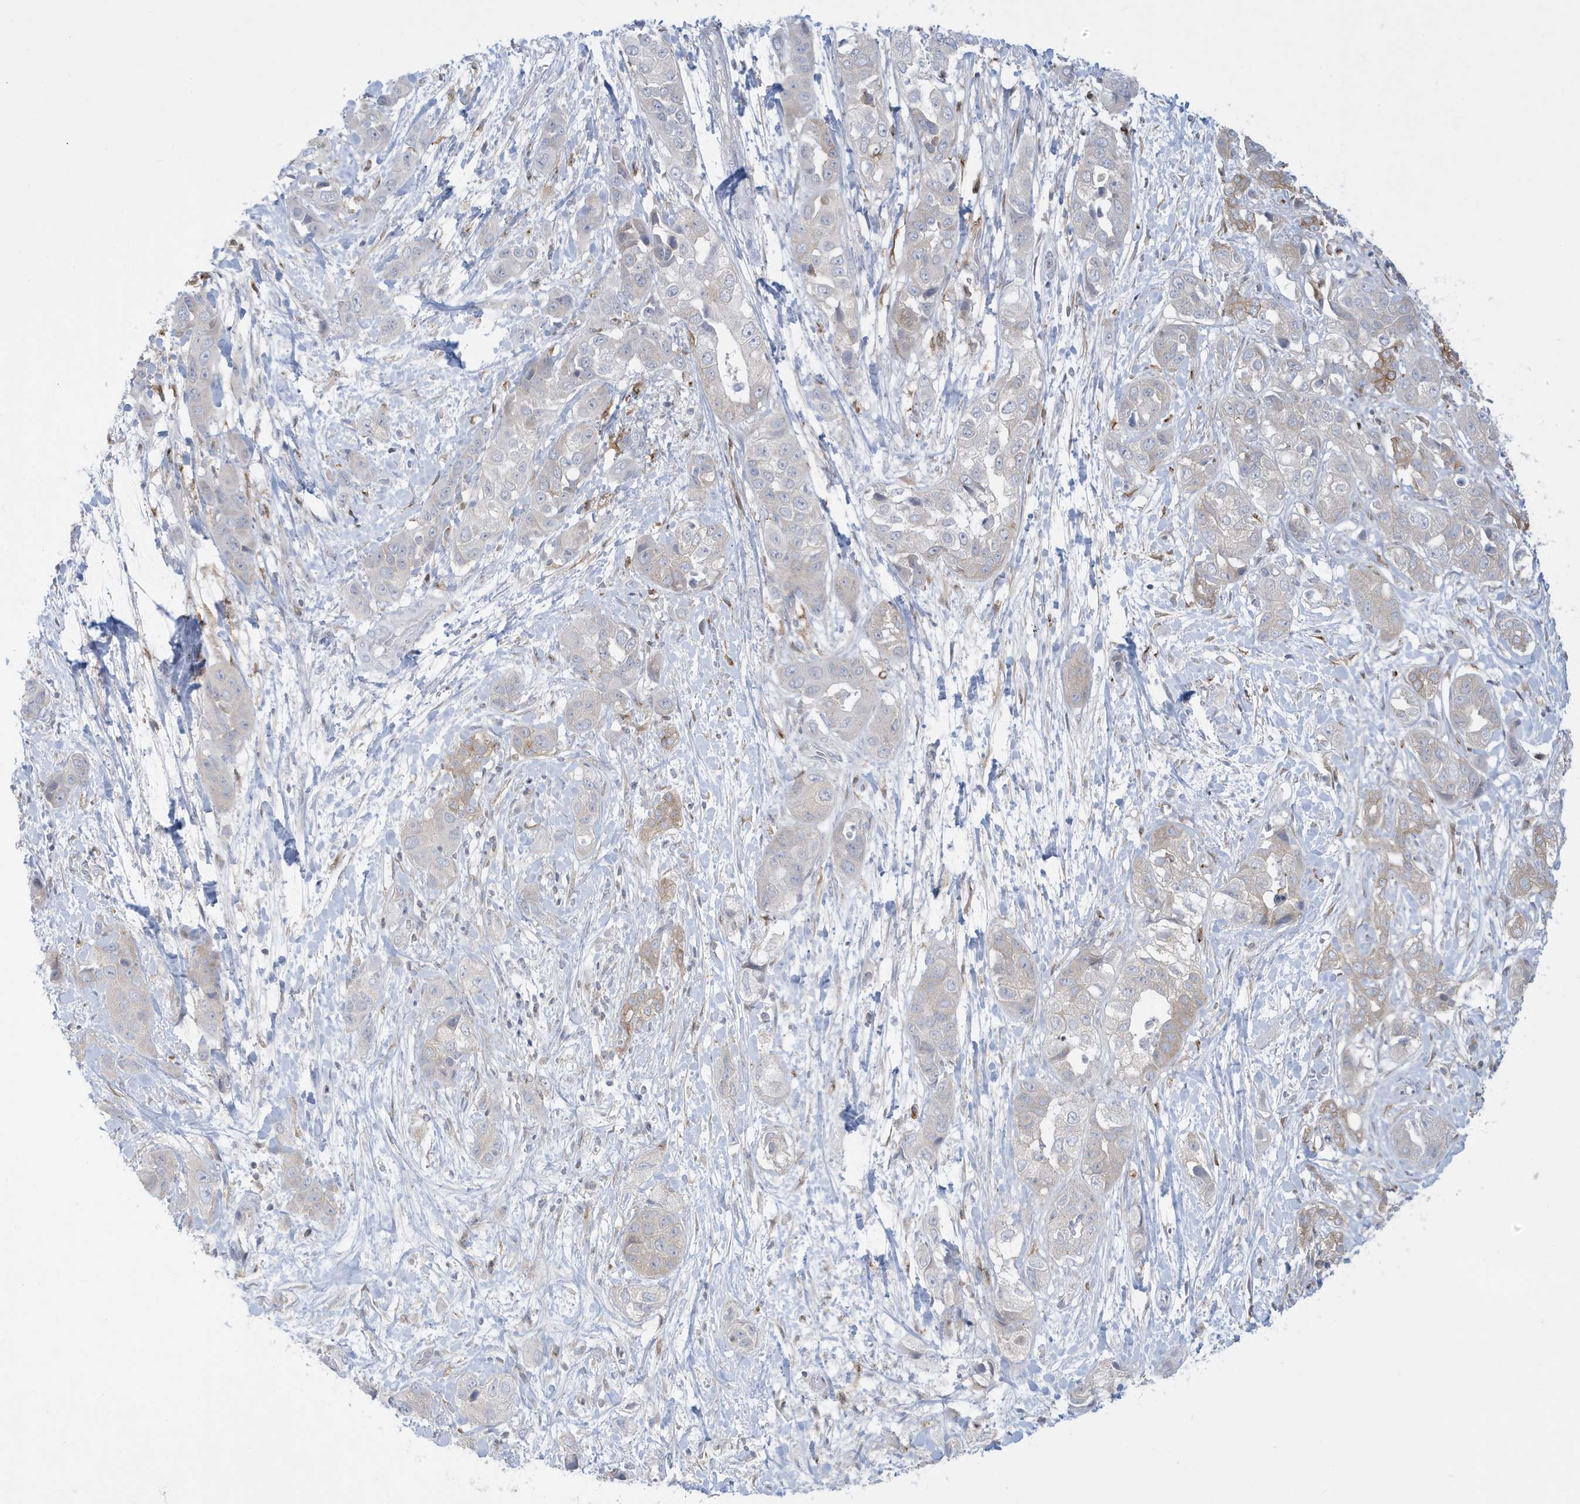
{"staining": {"intensity": "negative", "quantity": "none", "location": "none"}, "tissue": "liver cancer", "cell_type": "Tumor cells", "image_type": "cancer", "snomed": [{"axis": "morphology", "description": "Cholangiocarcinoma"}, {"axis": "topography", "description": "Liver"}], "caption": "Tumor cells show no significant protein expression in liver cancer (cholangiocarcinoma).", "gene": "SLAMF9", "patient": {"sex": "female", "age": 52}}